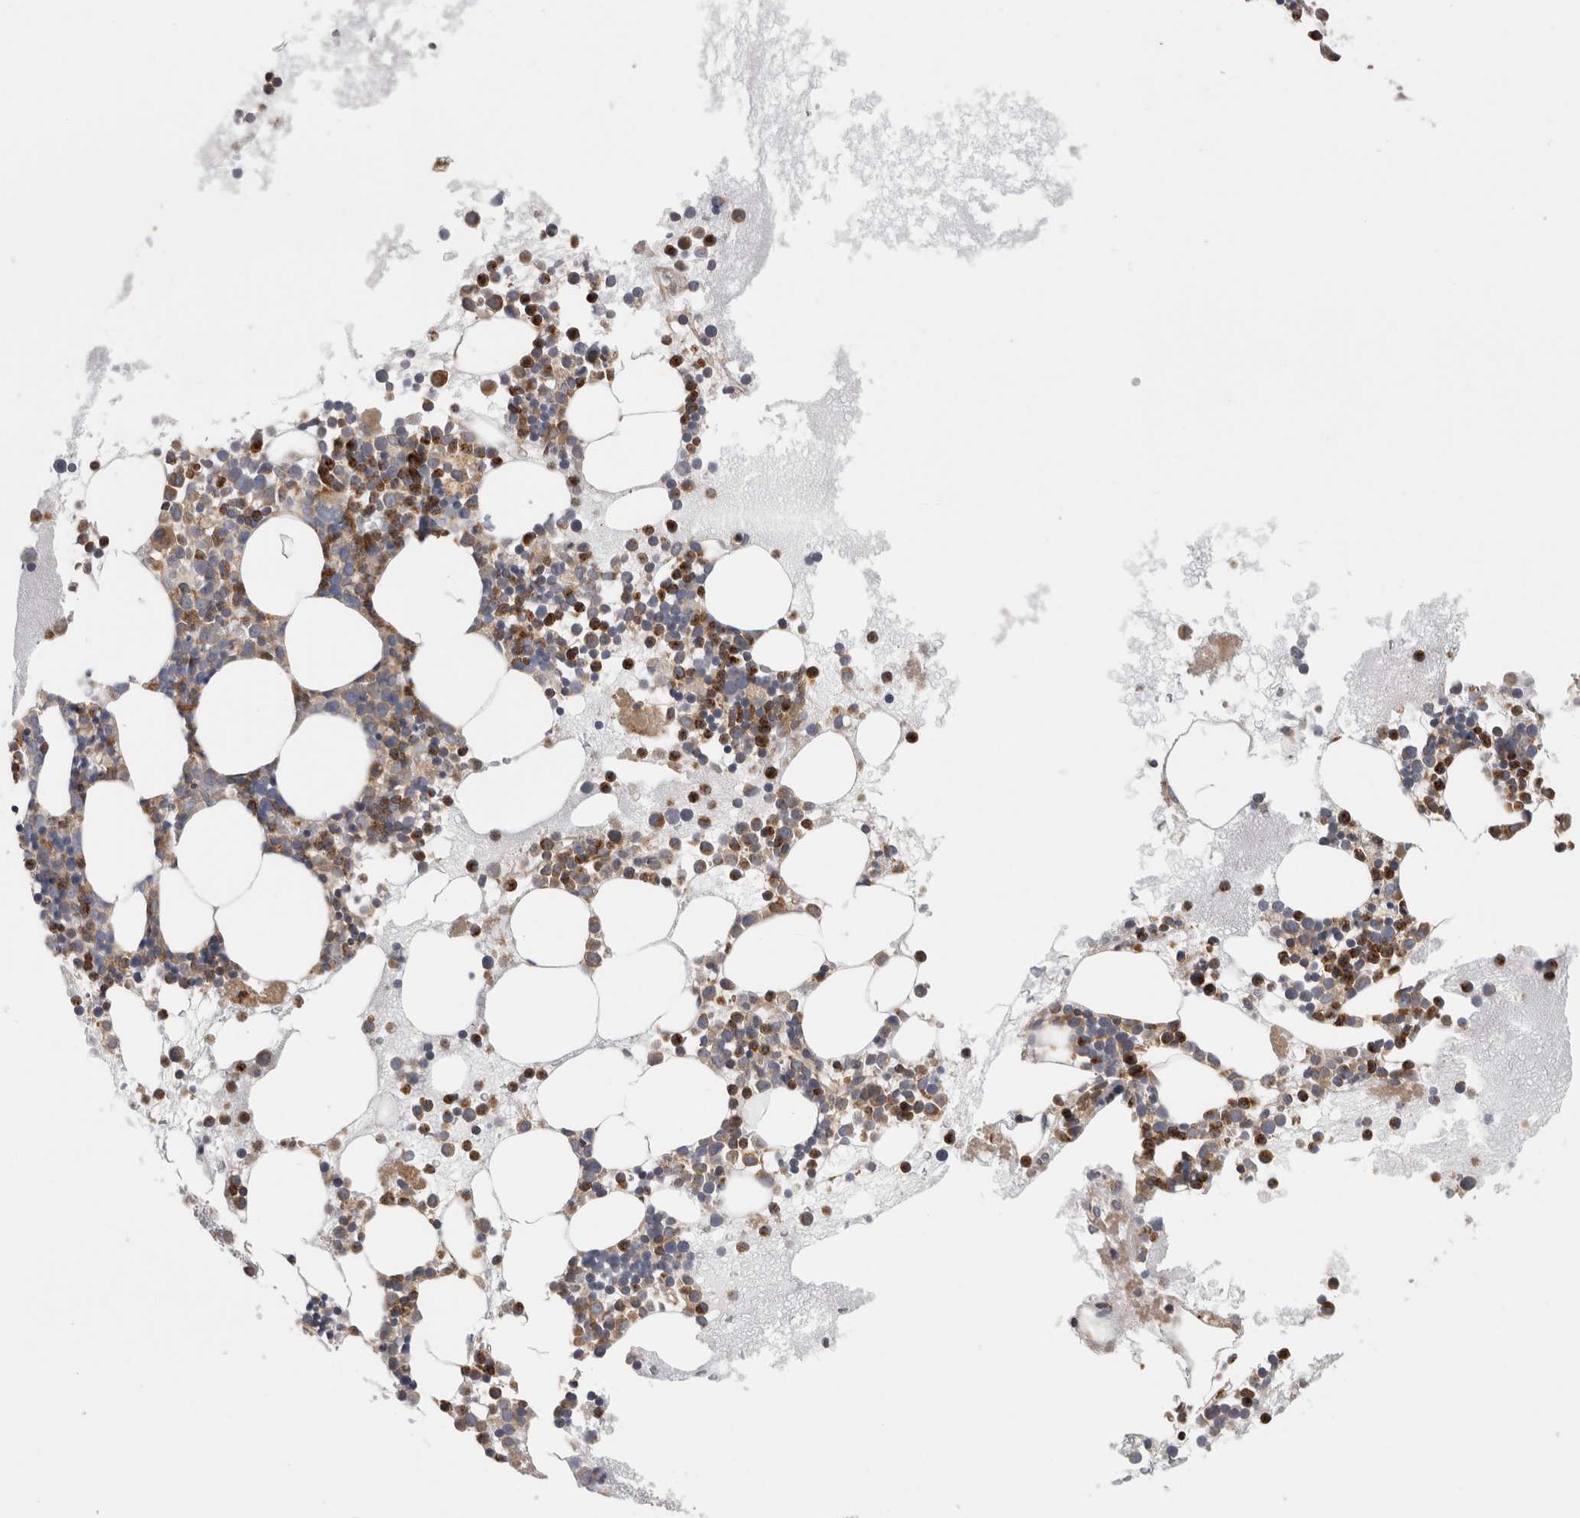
{"staining": {"intensity": "moderate", "quantity": "25%-75%", "location": "cytoplasmic/membranous"}, "tissue": "bone marrow", "cell_type": "Hematopoietic cells", "image_type": "normal", "snomed": [{"axis": "morphology", "description": "Normal tissue, NOS"}, {"axis": "morphology", "description": "Inflammation, NOS"}, {"axis": "topography", "description": "Bone marrow"}], "caption": "An IHC micrograph of unremarkable tissue is shown. Protein staining in brown highlights moderate cytoplasmic/membranous positivity in bone marrow within hematopoietic cells. The staining is performed using DAB brown chromogen to label protein expression. The nuclei are counter-stained blue using hematoxylin.", "gene": "GRIK2", "patient": {"sex": "female", "age": 45}}